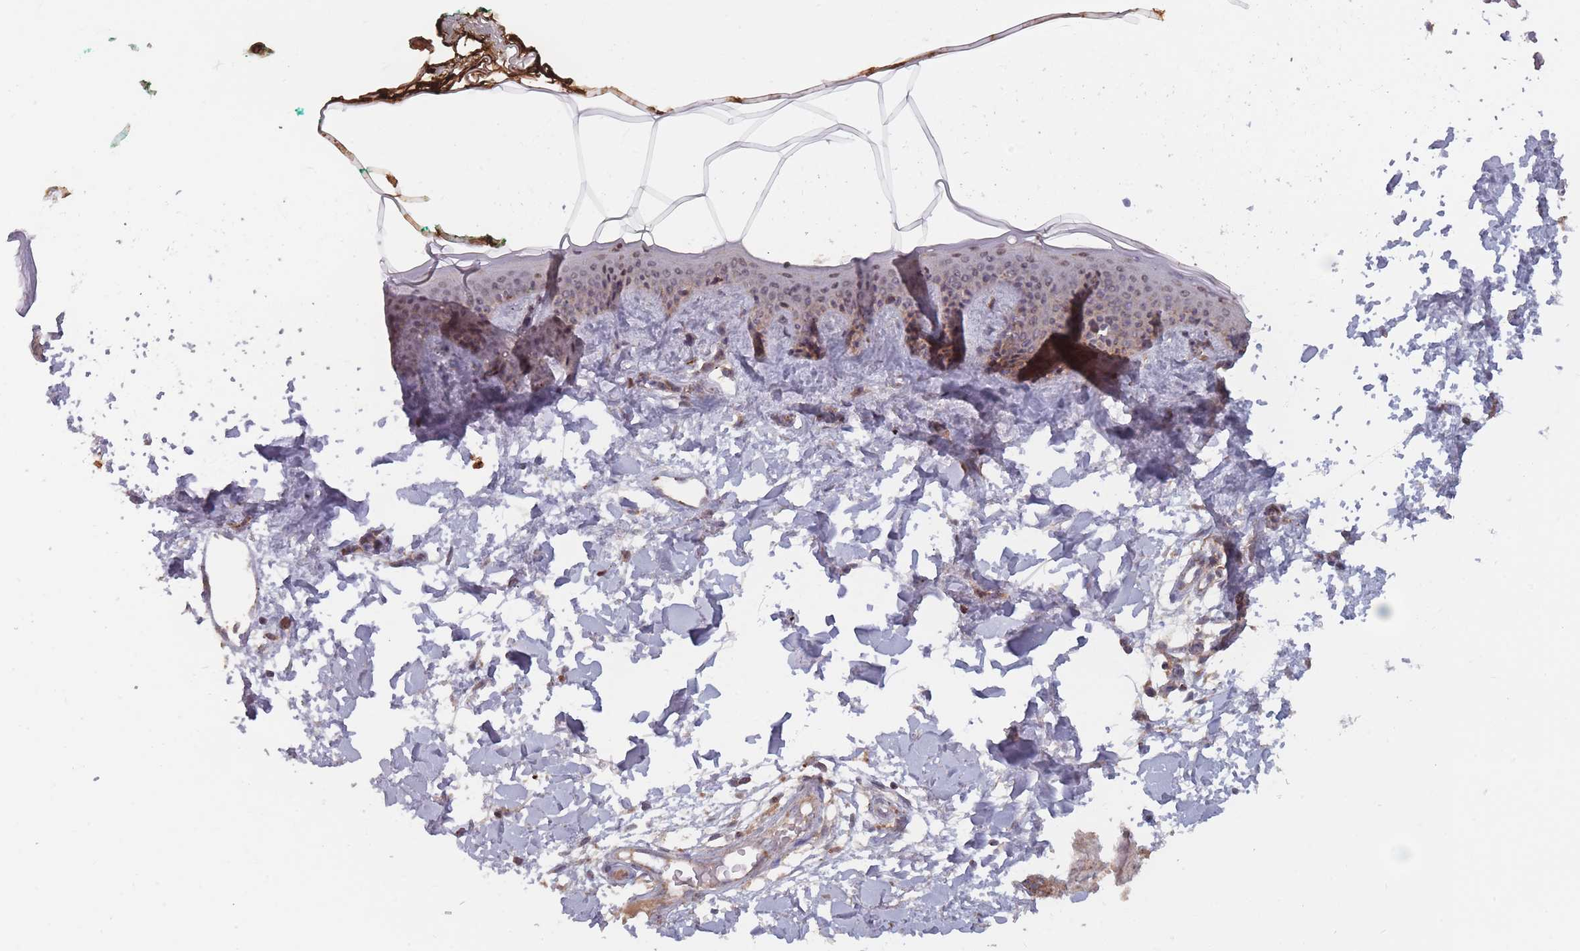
{"staining": {"intensity": "weak", "quantity": "<25%", "location": "cytoplasmic/membranous"}, "tissue": "skin", "cell_type": "Fibroblasts", "image_type": "normal", "snomed": [{"axis": "morphology", "description": "Normal tissue, NOS"}, {"axis": "topography", "description": "Skin"}], "caption": "This is a photomicrograph of immunohistochemistry staining of normal skin, which shows no staining in fibroblasts.", "gene": "TMEM232", "patient": {"sex": "female", "age": 34}}